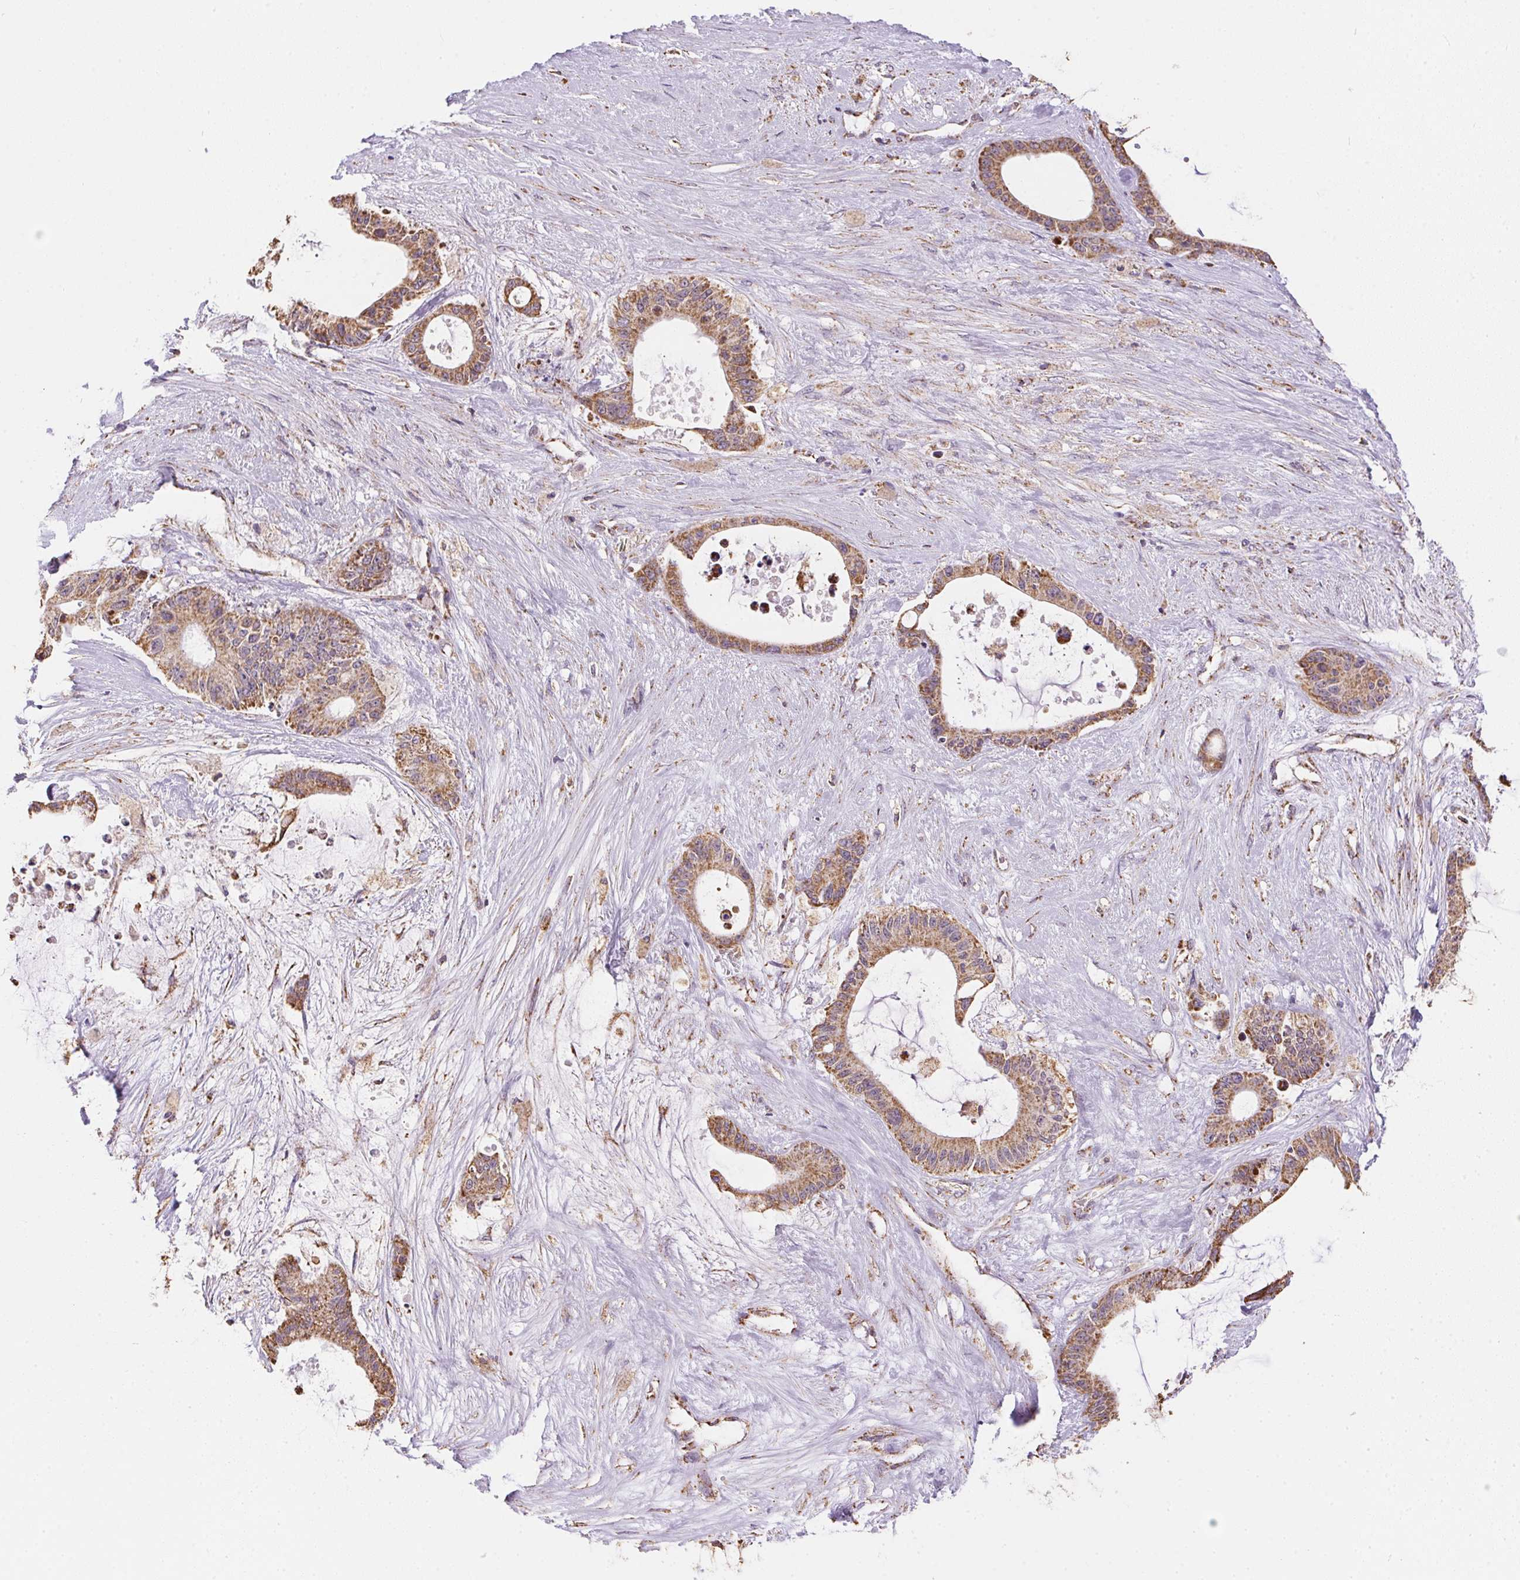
{"staining": {"intensity": "strong", "quantity": ">75%", "location": "cytoplasmic/membranous"}, "tissue": "liver cancer", "cell_type": "Tumor cells", "image_type": "cancer", "snomed": [{"axis": "morphology", "description": "Normal tissue, NOS"}, {"axis": "morphology", "description": "Cholangiocarcinoma"}, {"axis": "topography", "description": "Liver"}, {"axis": "topography", "description": "Peripheral nerve tissue"}], "caption": "Liver cholangiocarcinoma tissue exhibits strong cytoplasmic/membranous expression in about >75% of tumor cells, visualized by immunohistochemistry. The staining is performed using DAB brown chromogen to label protein expression. The nuclei are counter-stained blue using hematoxylin.", "gene": "MAPK11", "patient": {"sex": "female", "age": 73}}